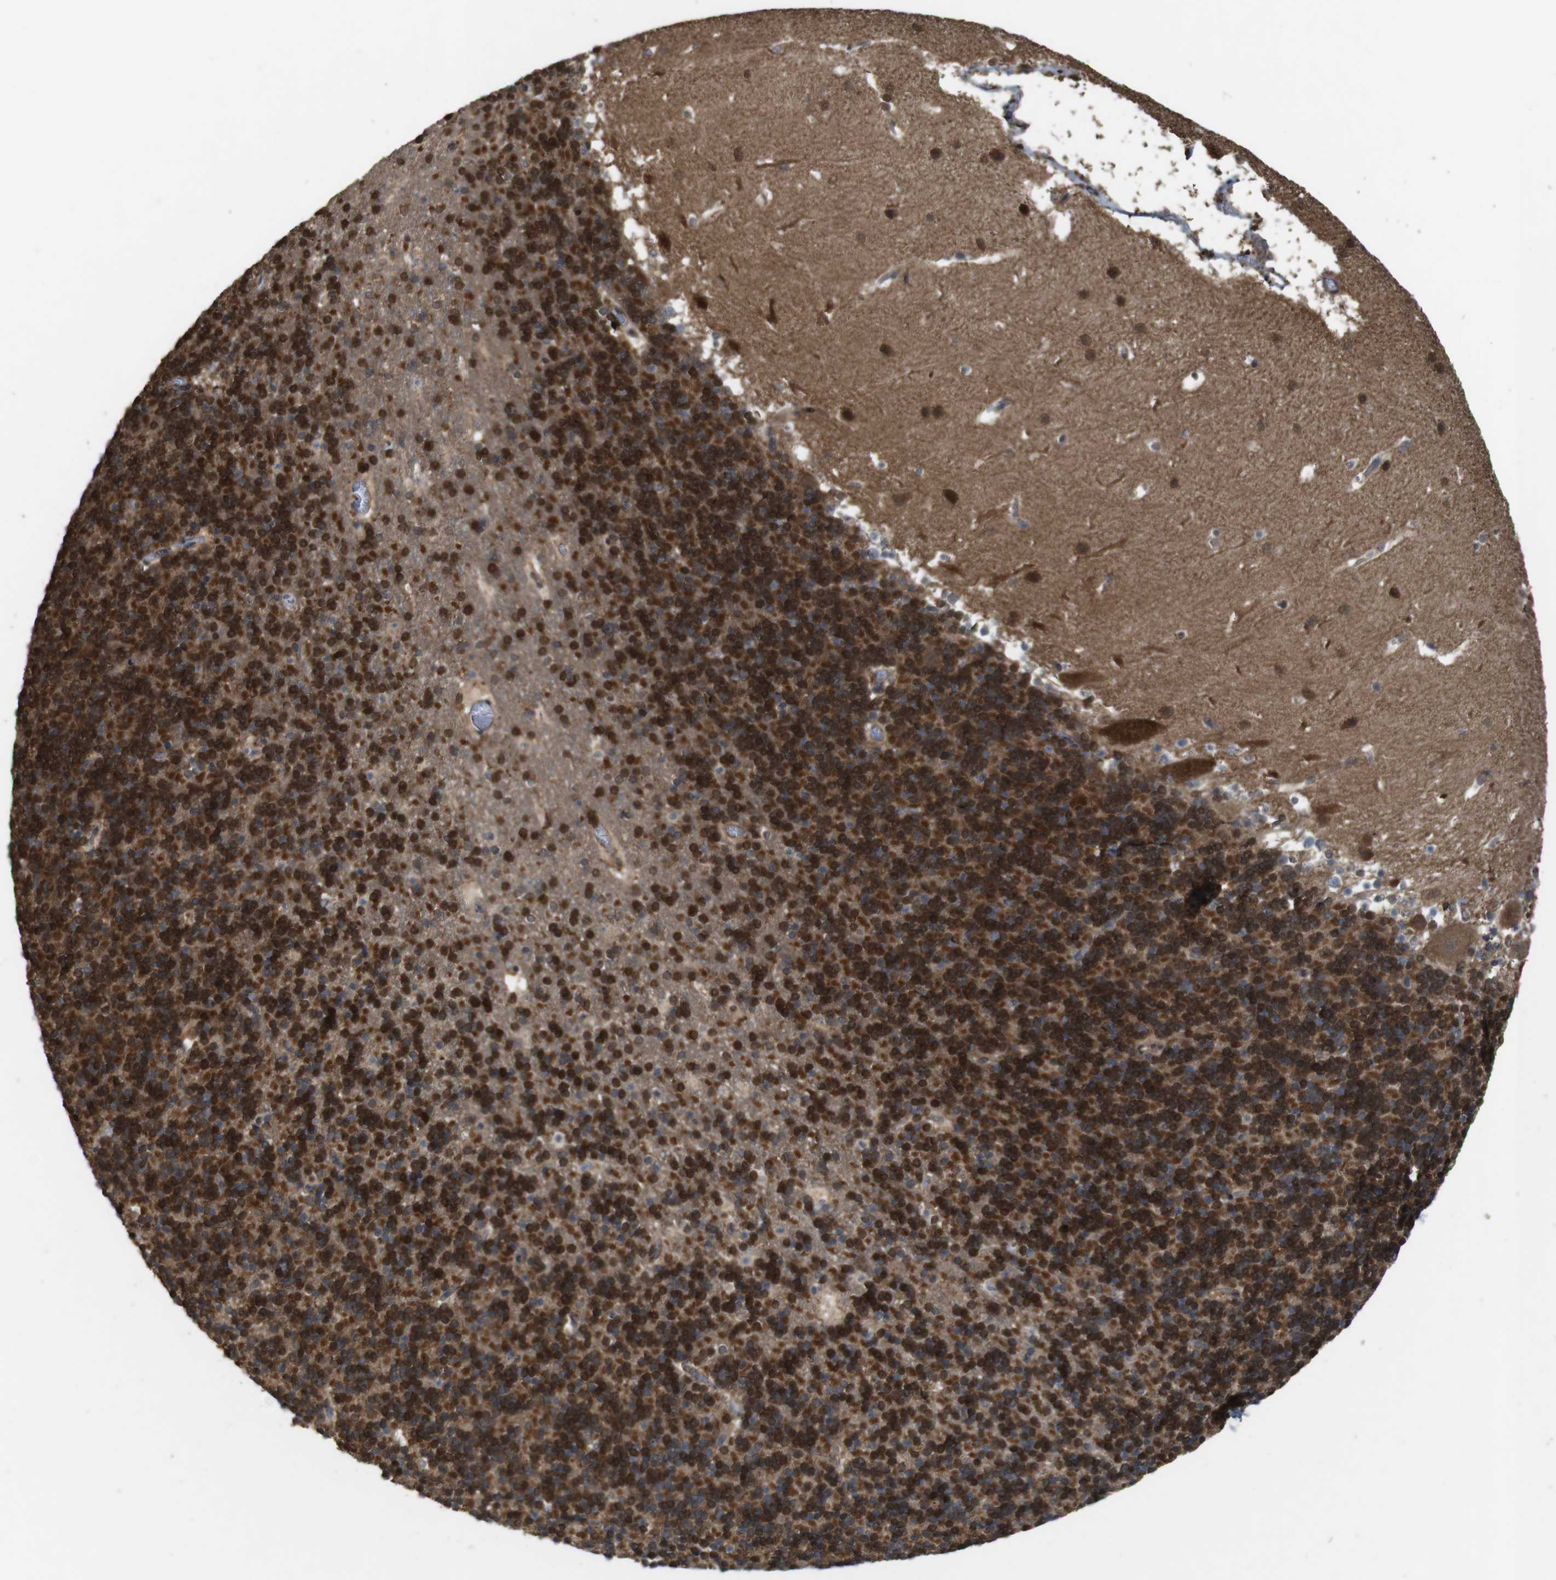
{"staining": {"intensity": "strong", "quantity": ">75%", "location": "cytoplasmic/membranous"}, "tissue": "cerebellum", "cell_type": "Cells in granular layer", "image_type": "normal", "snomed": [{"axis": "morphology", "description": "Normal tissue, NOS"}, {"axis": "topography", "description": "Cerebellum"}], "caption": "There is high levels of strong cytoplasmic/membranous staining in cells in granular layer of benign cerebellum, as demonstrated by immunohistochemical staining (brown color).", "gene": "BAG4", "patient": {"sex": "male", "age": 45}}